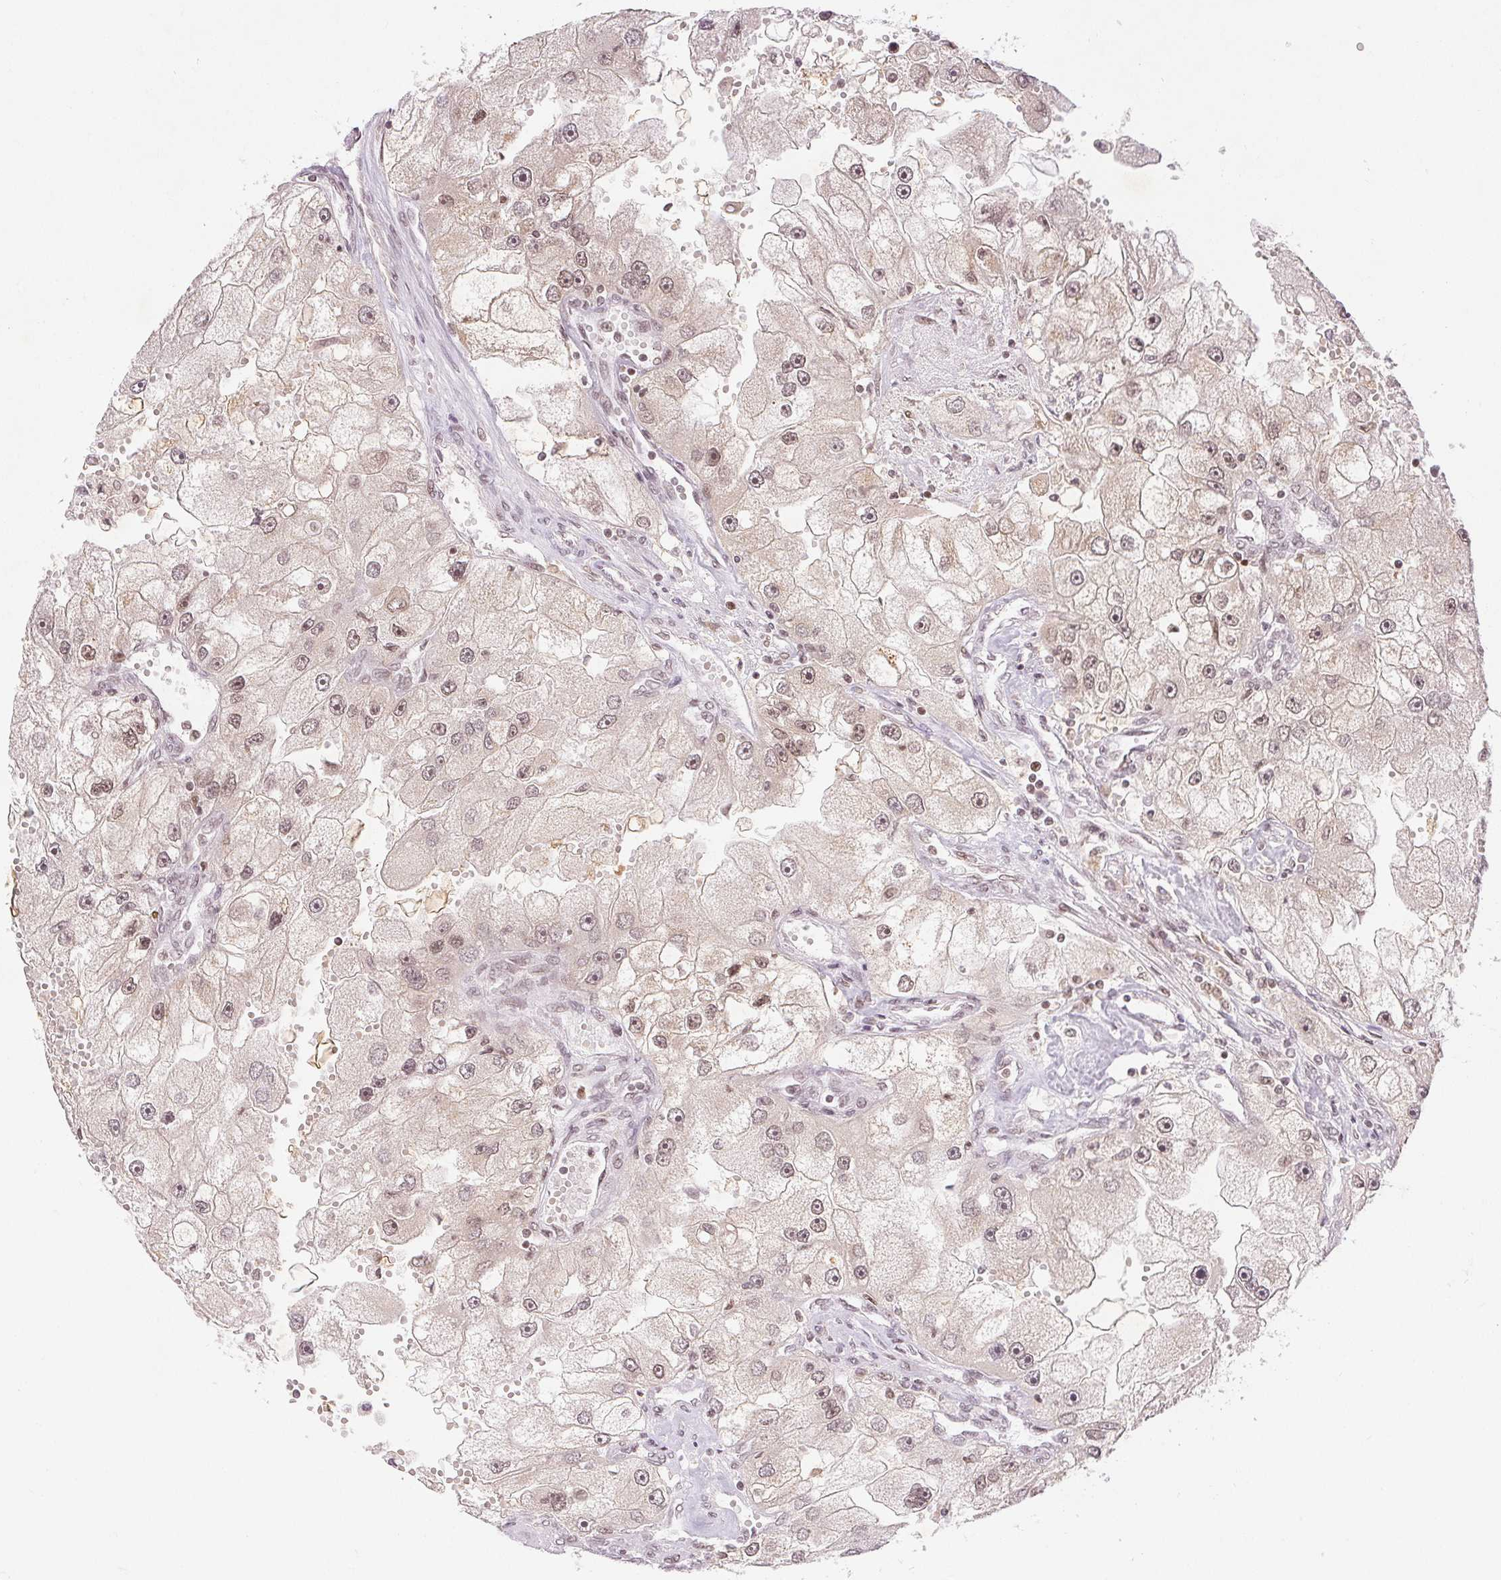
{"staining": {"intensity": "weak", "quantity": "25%-75%", "location": "nuclear"}, "tissue": "renal cancer", "cell_type": "Tumor cells", "image_type": "cancer", "snomed": [{"axis": "morphology", "description": "Adenocarcinoma, NOS"}, {"axis": "topography", "description": "Kidney"}], "caption": "A low amount of weak nuclear staining is appreciated in about 25%-75% of tumor cells in renal adenocarcinoma tissue.", "gene": "DEK", "patient": {"sex": "male", "age": 63}}